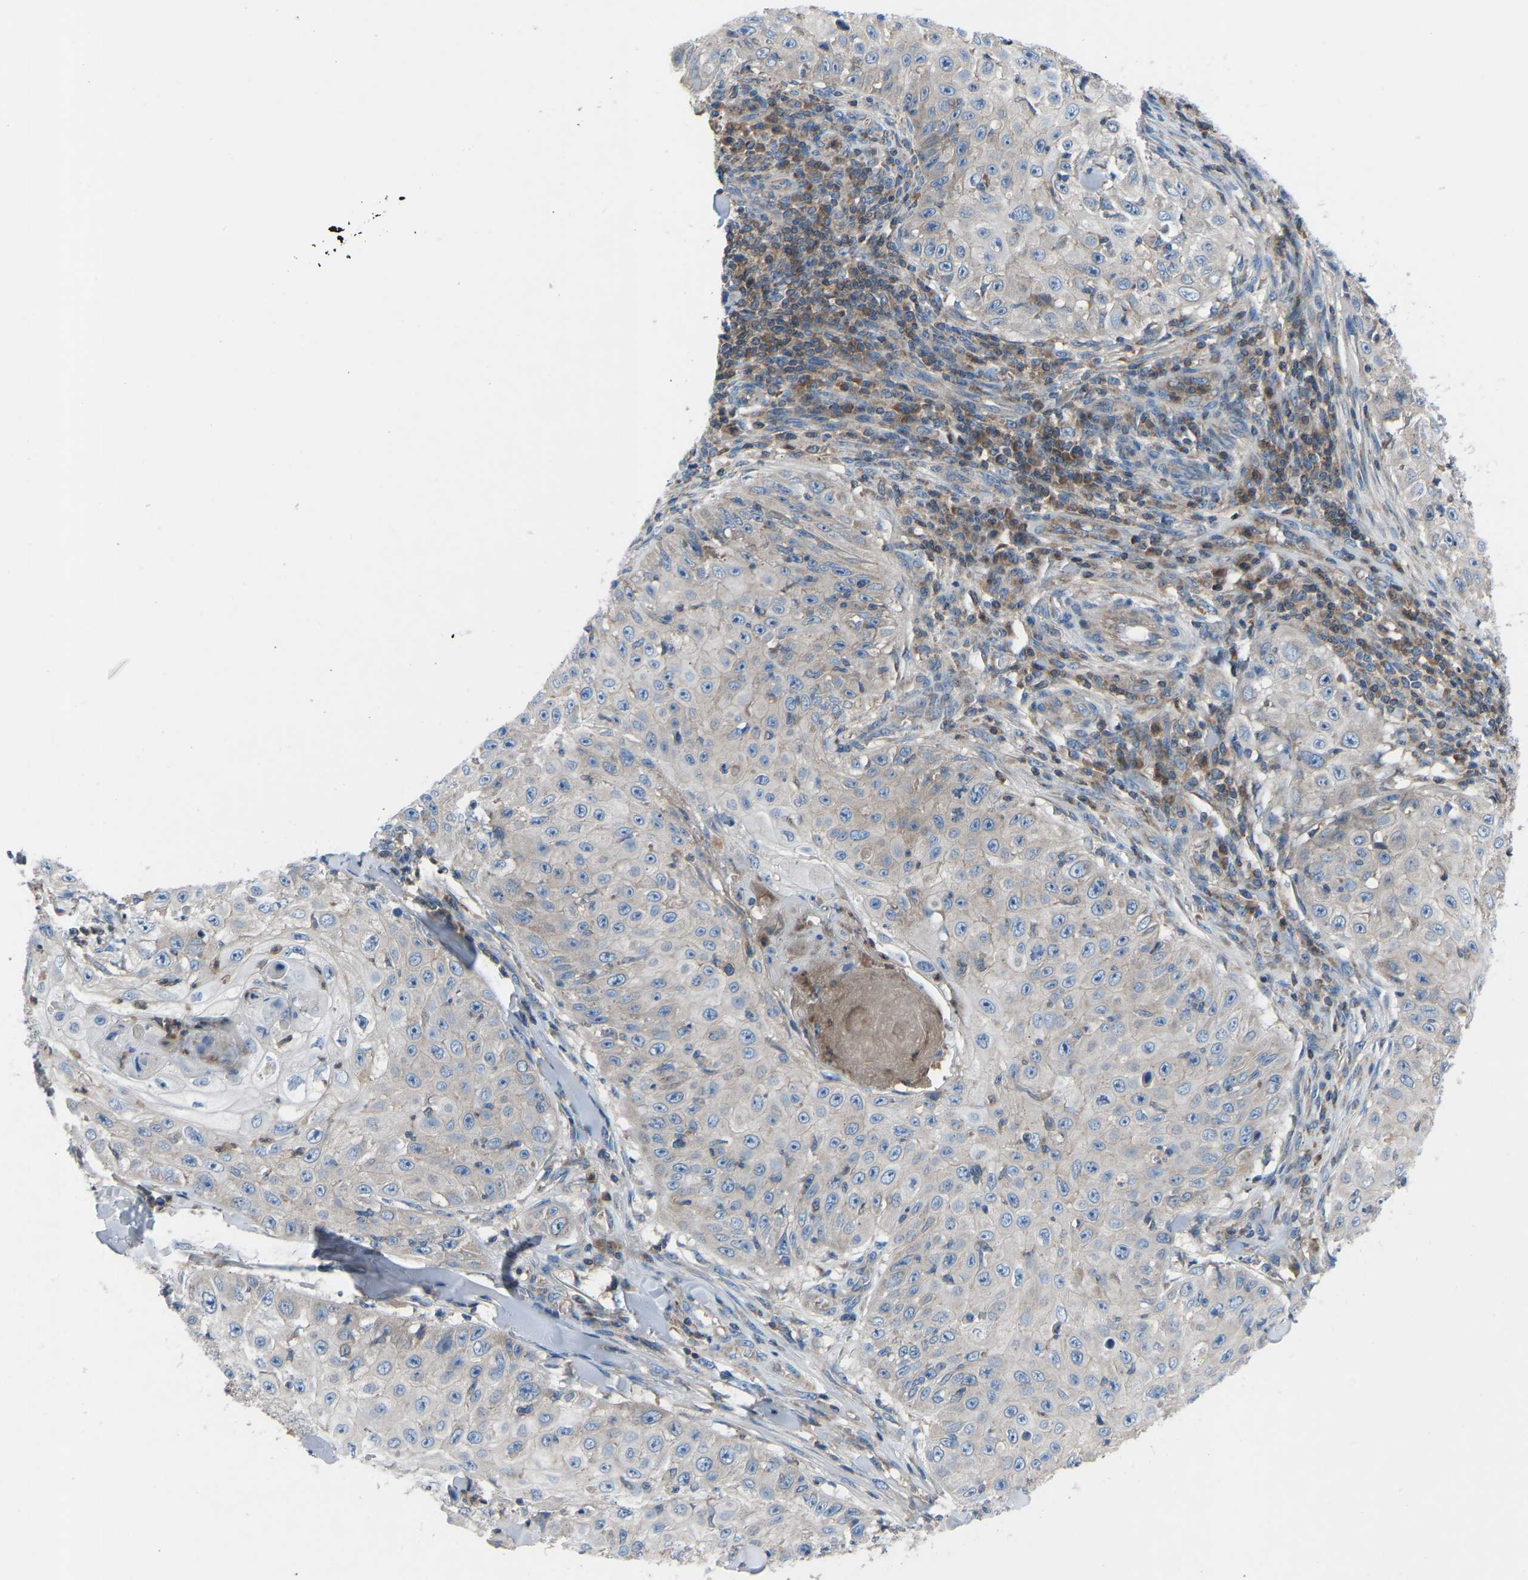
{"staining": {"intensity": "weak", "quantity": "<25%", "location": "cytoplasmic/membranous"}, "tissue": "skin cancer", "cell_type": "Tumor cells", "image_type": "cancer", "snomed": [{"axis": "morphology", "description": "Squamous cell carcinoma, NOS"}, {"axis": "topography", "description": "Skin"}], "caption": "An immunohistochemistry photomicrograph of skin squamous cell carcinoma is shown. There is no staining in tumor cells of skin squamous cell carcinoma.", "gene": "GRK6", "patient": {"sex": "male", "age": 86}}